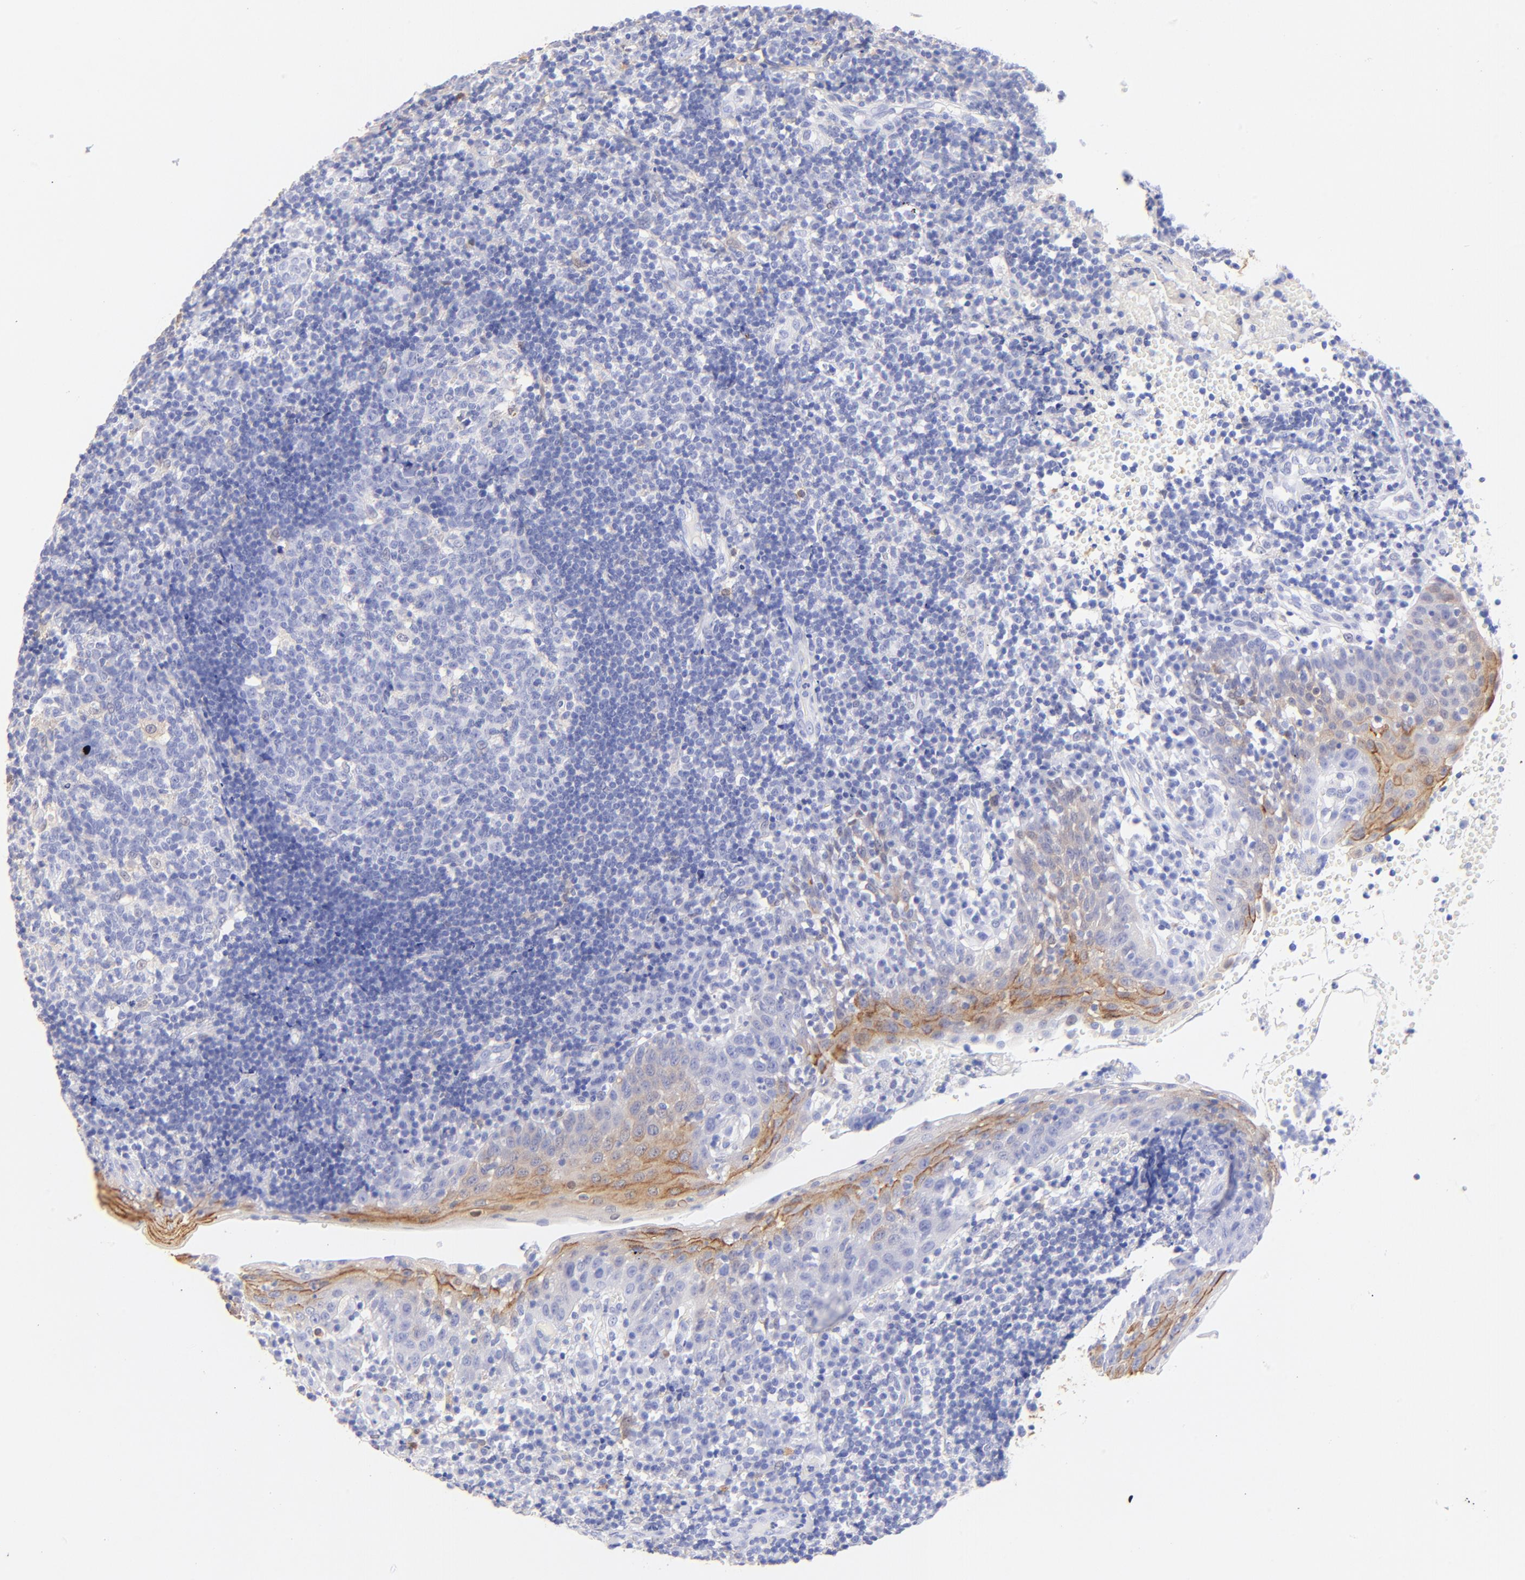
{"staining": {"intensity": "weak", "quantity": "<25%", "location": "cytoplasmic/membranous"}, "tissue": "tonsil", "cell_type": "Germinal center cells", "image_type": "normal", "snomed": [{"axis": "morphology", "description": "Normal tissue, NOS"}, {"axis": "topography", "description": "Tonsil"}], "caption": "IHC image of unremarkable tonsil: human tonsil stained with DAB exhibits no significant protein staining in germinal center cells. Nuclei are stained in blue.", "gene": "ALDH1A1", "patient": {"sex": "female", "age": 40}}